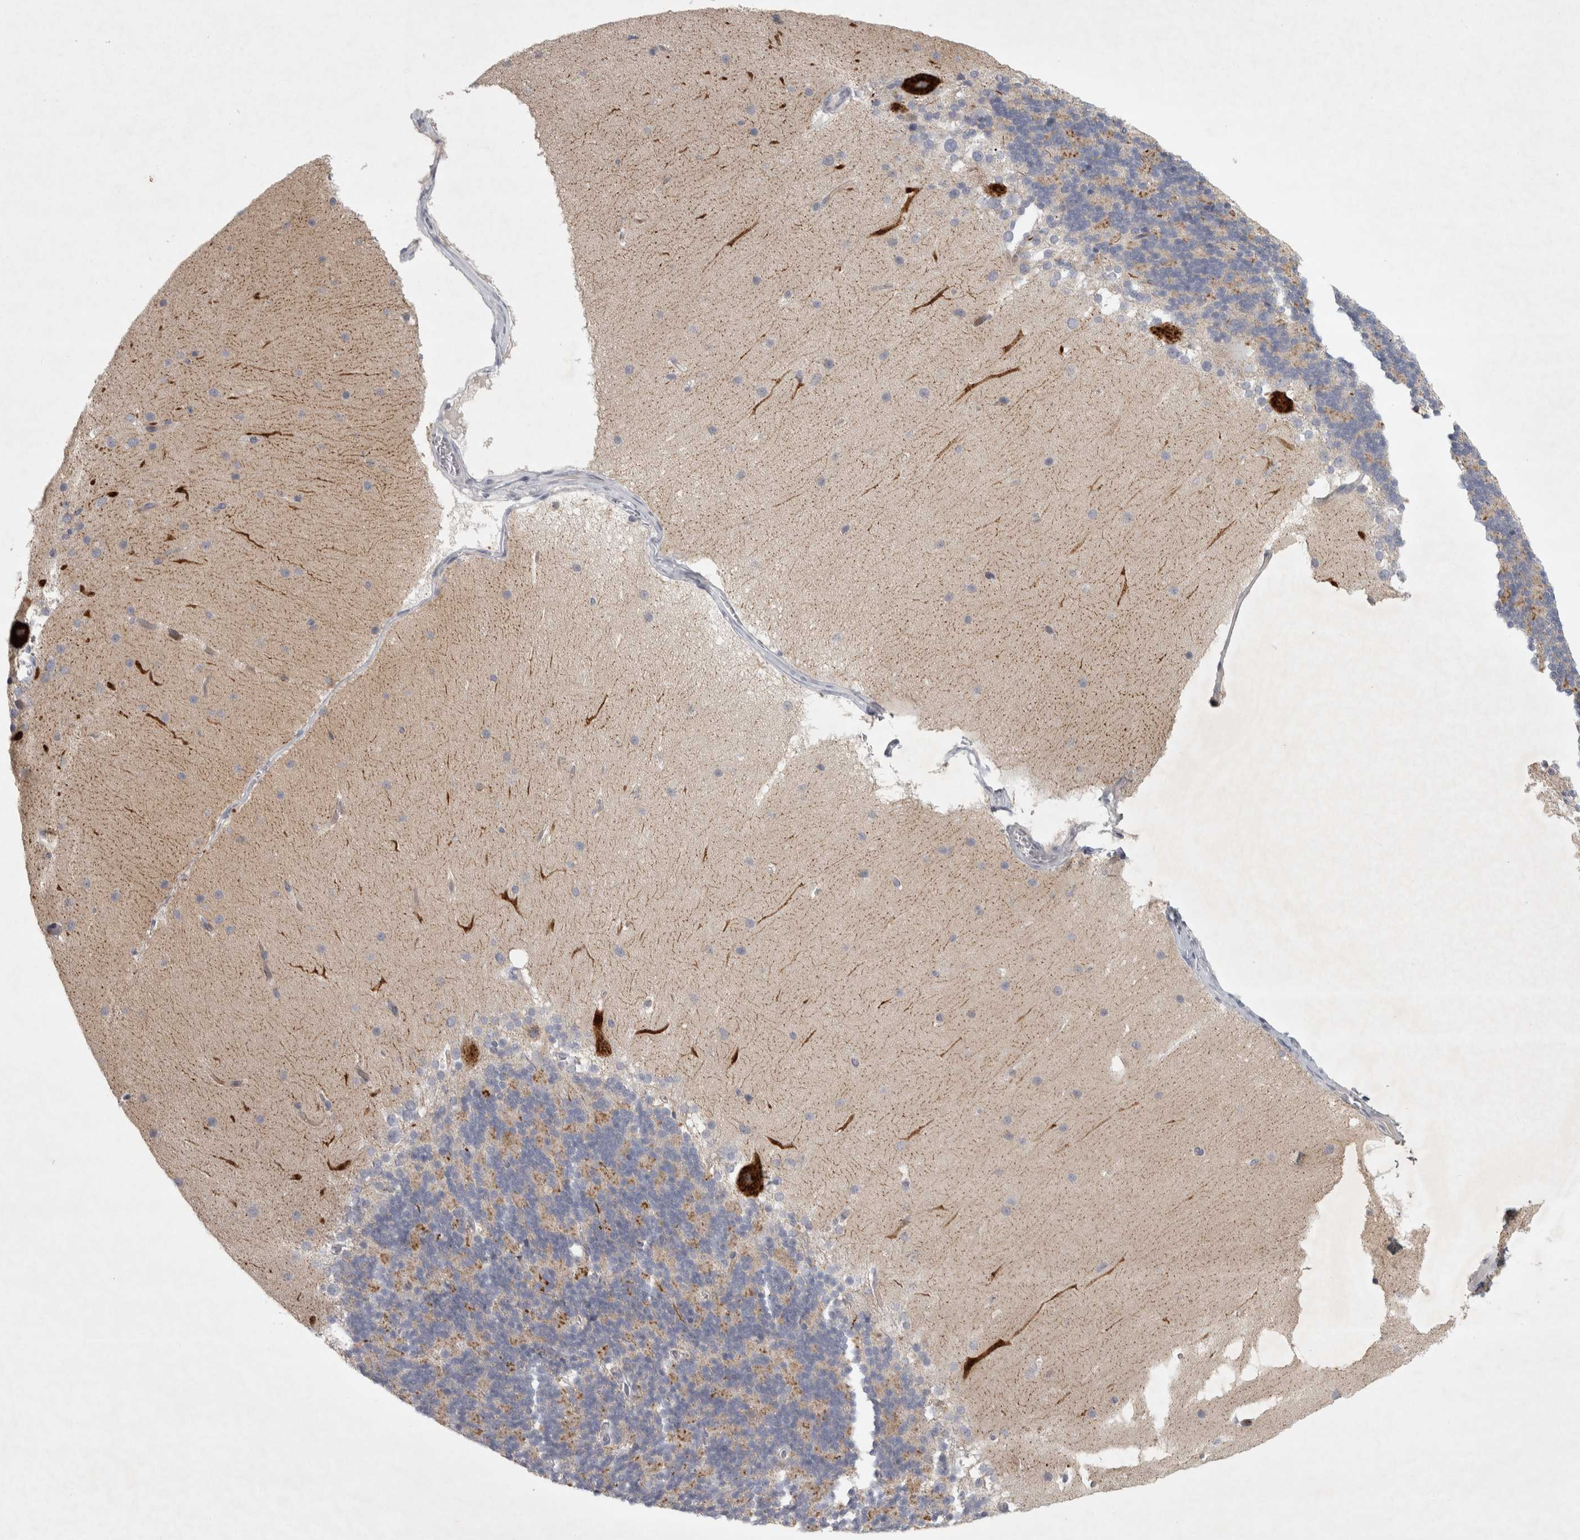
{"staining": {"intensity": "weak", "quantity": "25%-75%", "location": "cytoplasmic/membranous"}, "tissue": "cerebellum", "cell_type": "Cells in granular layer", "image_type": "normal", "snomed": [{"axis": "morphology", "description": "Normal tissue, NOS"}, {"axis": "topography", "description": "Cerebellum"}], "caption": "This micrograph demonstrates immunohistochemistry (IHC) staining of unremarkable cerebellum, with low weak cytoplasmic/membranous expression in about 25%-75% of cells in granular layer.", "gene": "PTPRN2", "patient": {"sex": "female", "age": 19}}